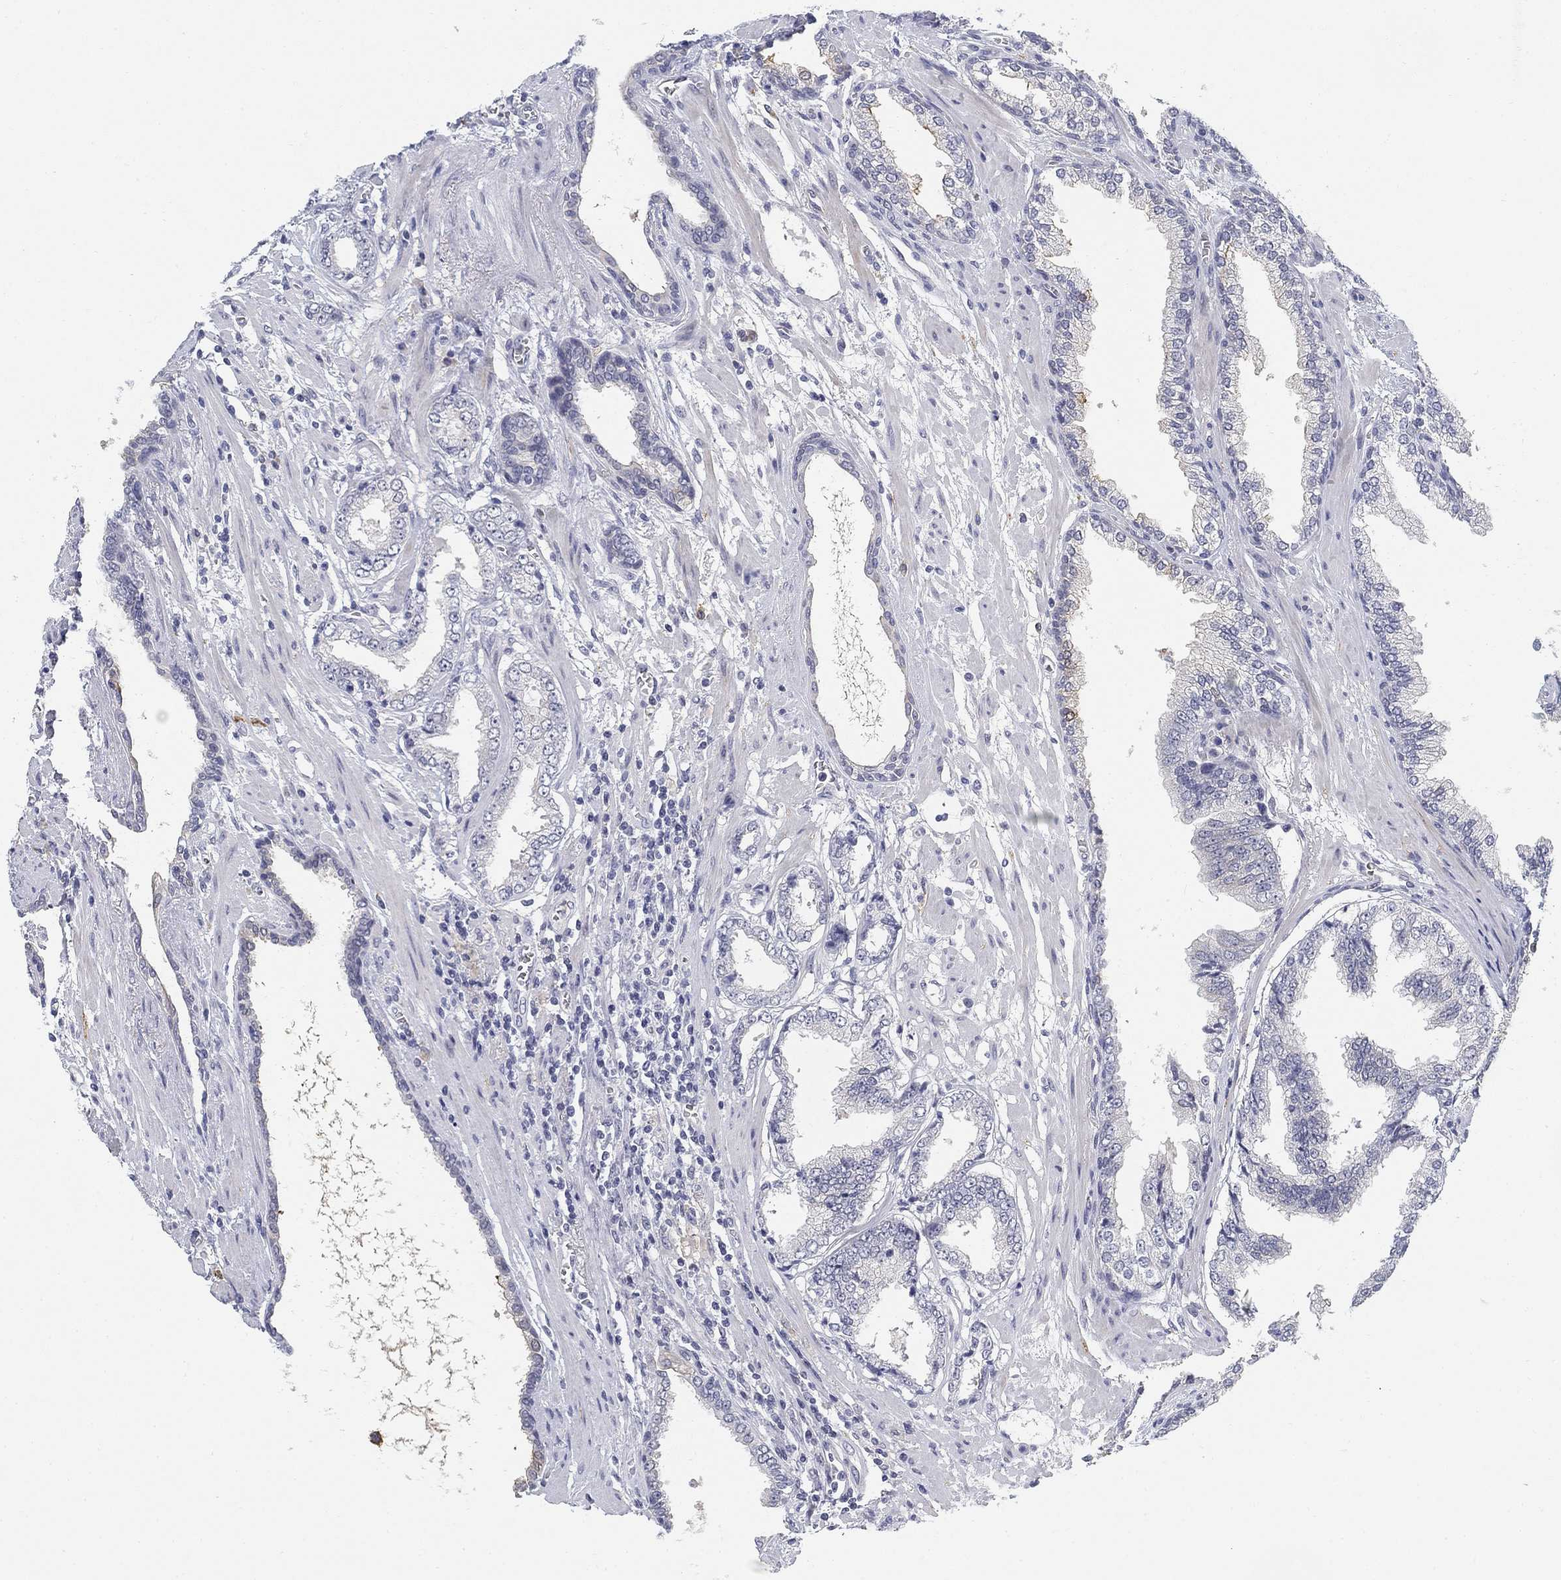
{"staining": {"intensity": "negative", "quantity": "none", "location": "none"}, "tissue": "prostate cancer", "cell_type": "Tumor cells", "image_type": "cancer", "snomed": [{"axis": "morphology", "description": "Adenocarcinoma, Low grade"}, {"axis": "topography", "description": "Prostate"}], "caption": "The photomicrograph demonstrates no significant staining in tumor cells of low-grade adenocarcinoma (prostate).", "gene": "SLC2A5", "patient": {"sex": "male", "age": 69}}